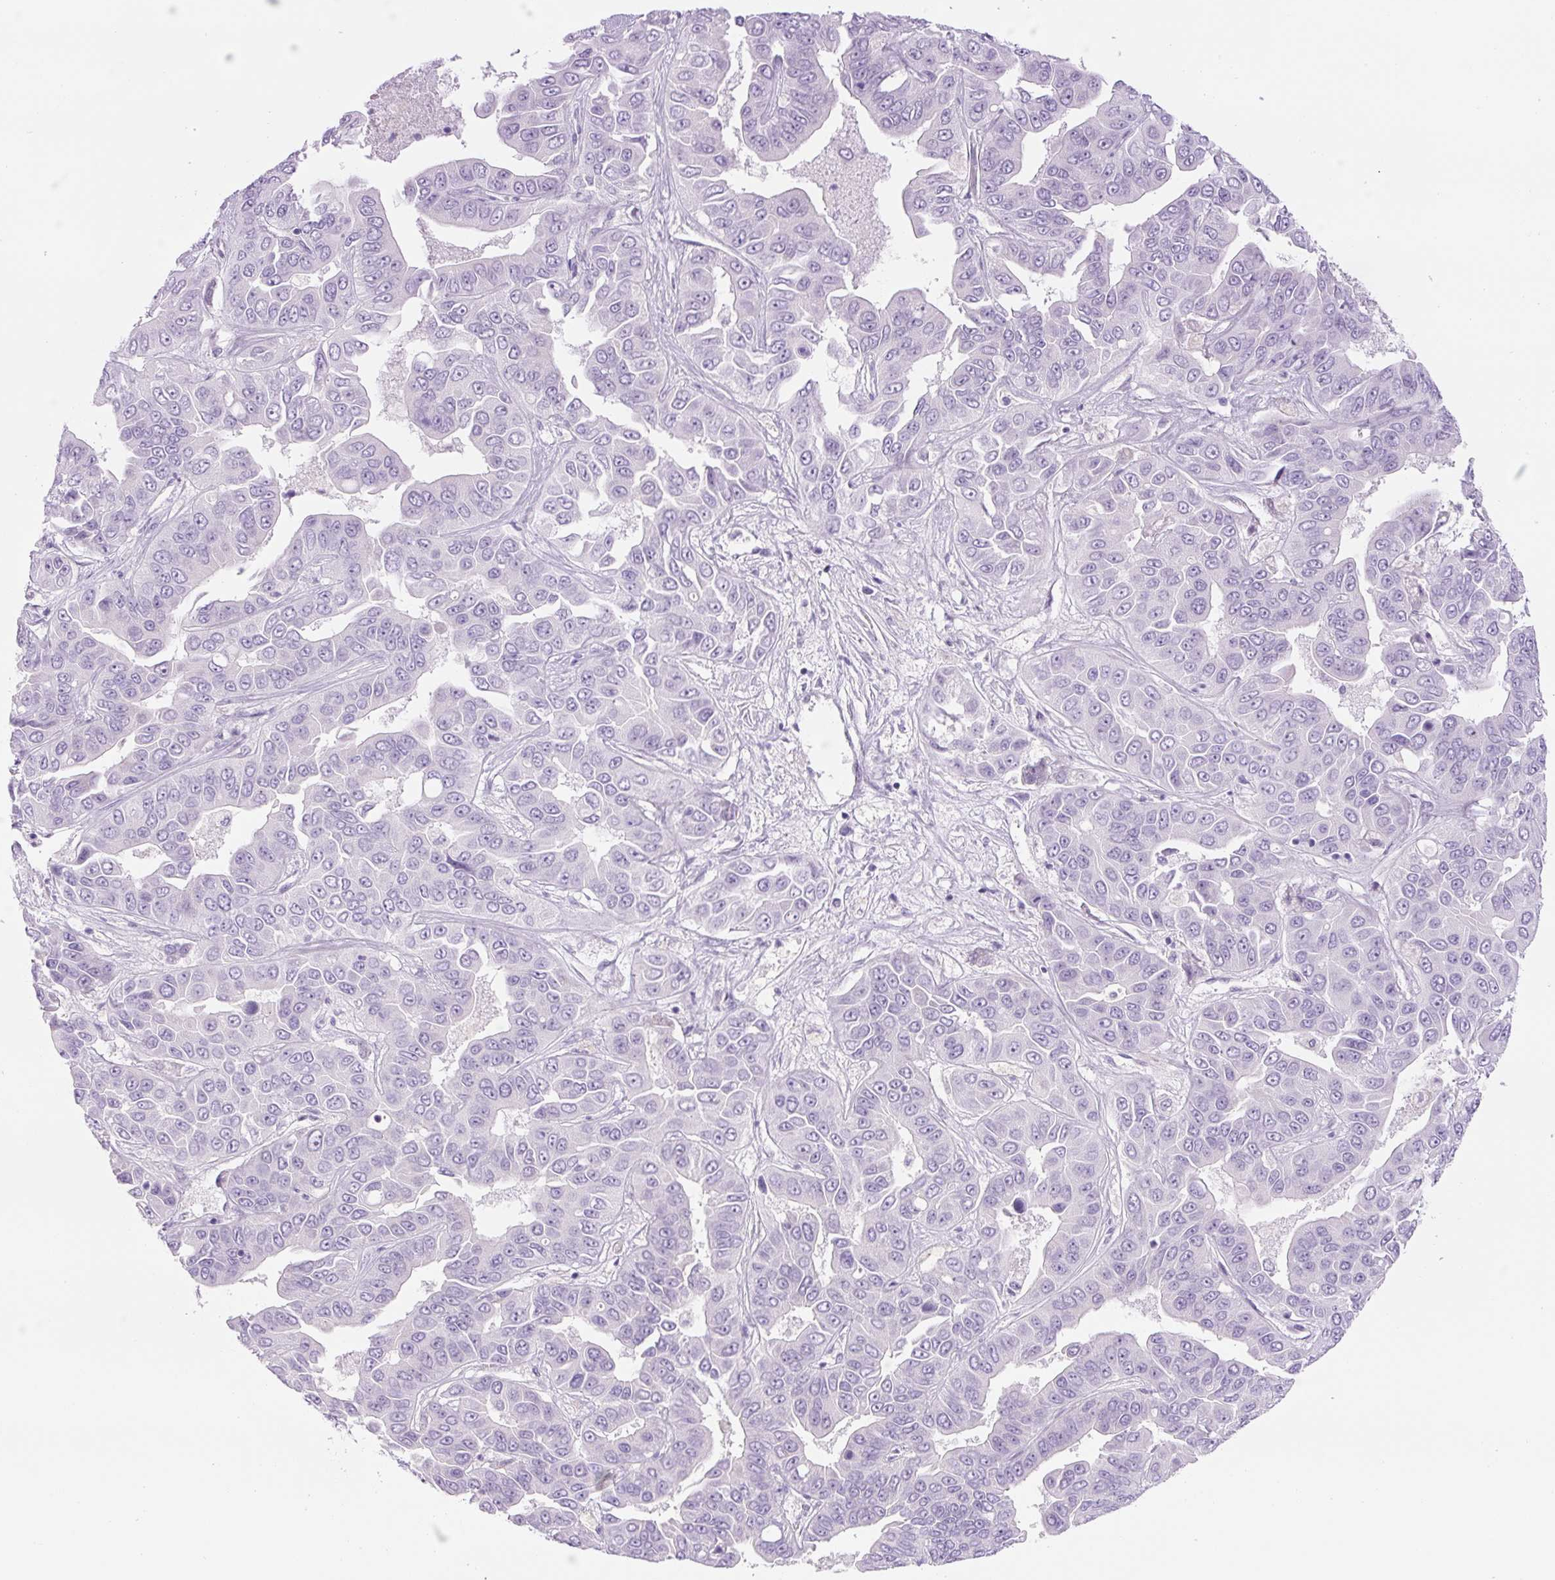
{"staining": {"intensity": "negative", "quantity": "none", "location": "none"}, "tissue": "liver cancer", "cell_type": "Tumor cells", "image_type": "cancer", "snomed": [{"axis": "morphology", "description": "Cholangiocarcinoma"}, {"axis": "topography", "description": "Liver"}], "caption": "Immunohistochemistry (IHC) of human liver cancer exhibits no staining in tumor cells. The staining is performed using DAB (3,3'-diaminobenzidine) brown chromogen with nuclei counter-stained in using hematoxylin.", "gene": "RSPO4", "patient": {"sex": "female", "age": 52}}